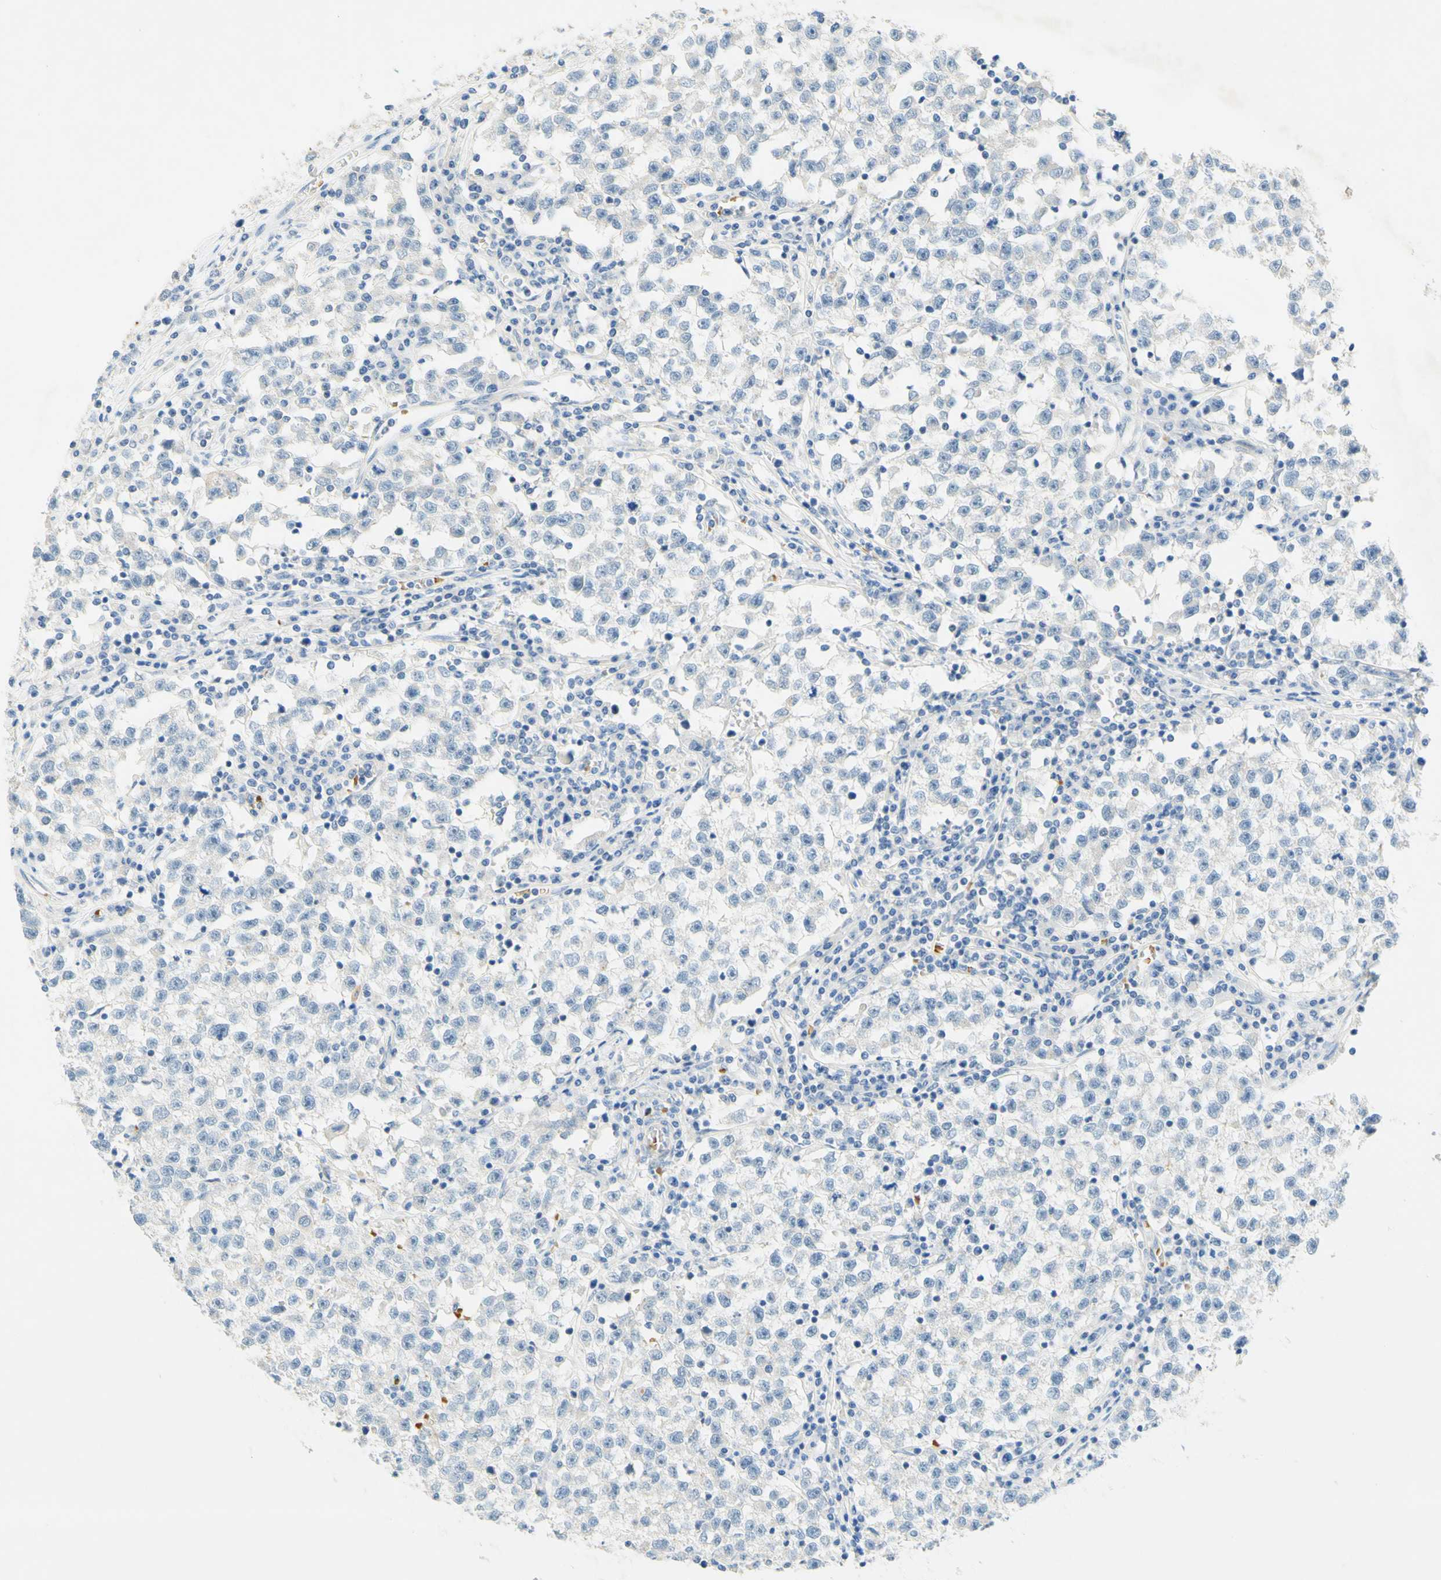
{"staining": {"intensity": "negative", "quantity": "none", "location": "none"}, "tissue": "testis cancer", "cell_type": "Tumor cells", "image_type": "cancer", "snomed": [{"axis": "morphology", "description": "Seminoma, NOS"}, {"axis": "topography", "description": "Testis"}], "caption": "Tumor cells show no significant protein positivity in testis cancer (seminoma).", "gene": "ENTREP2", "patient": {"sex": "male", "age": 22}}